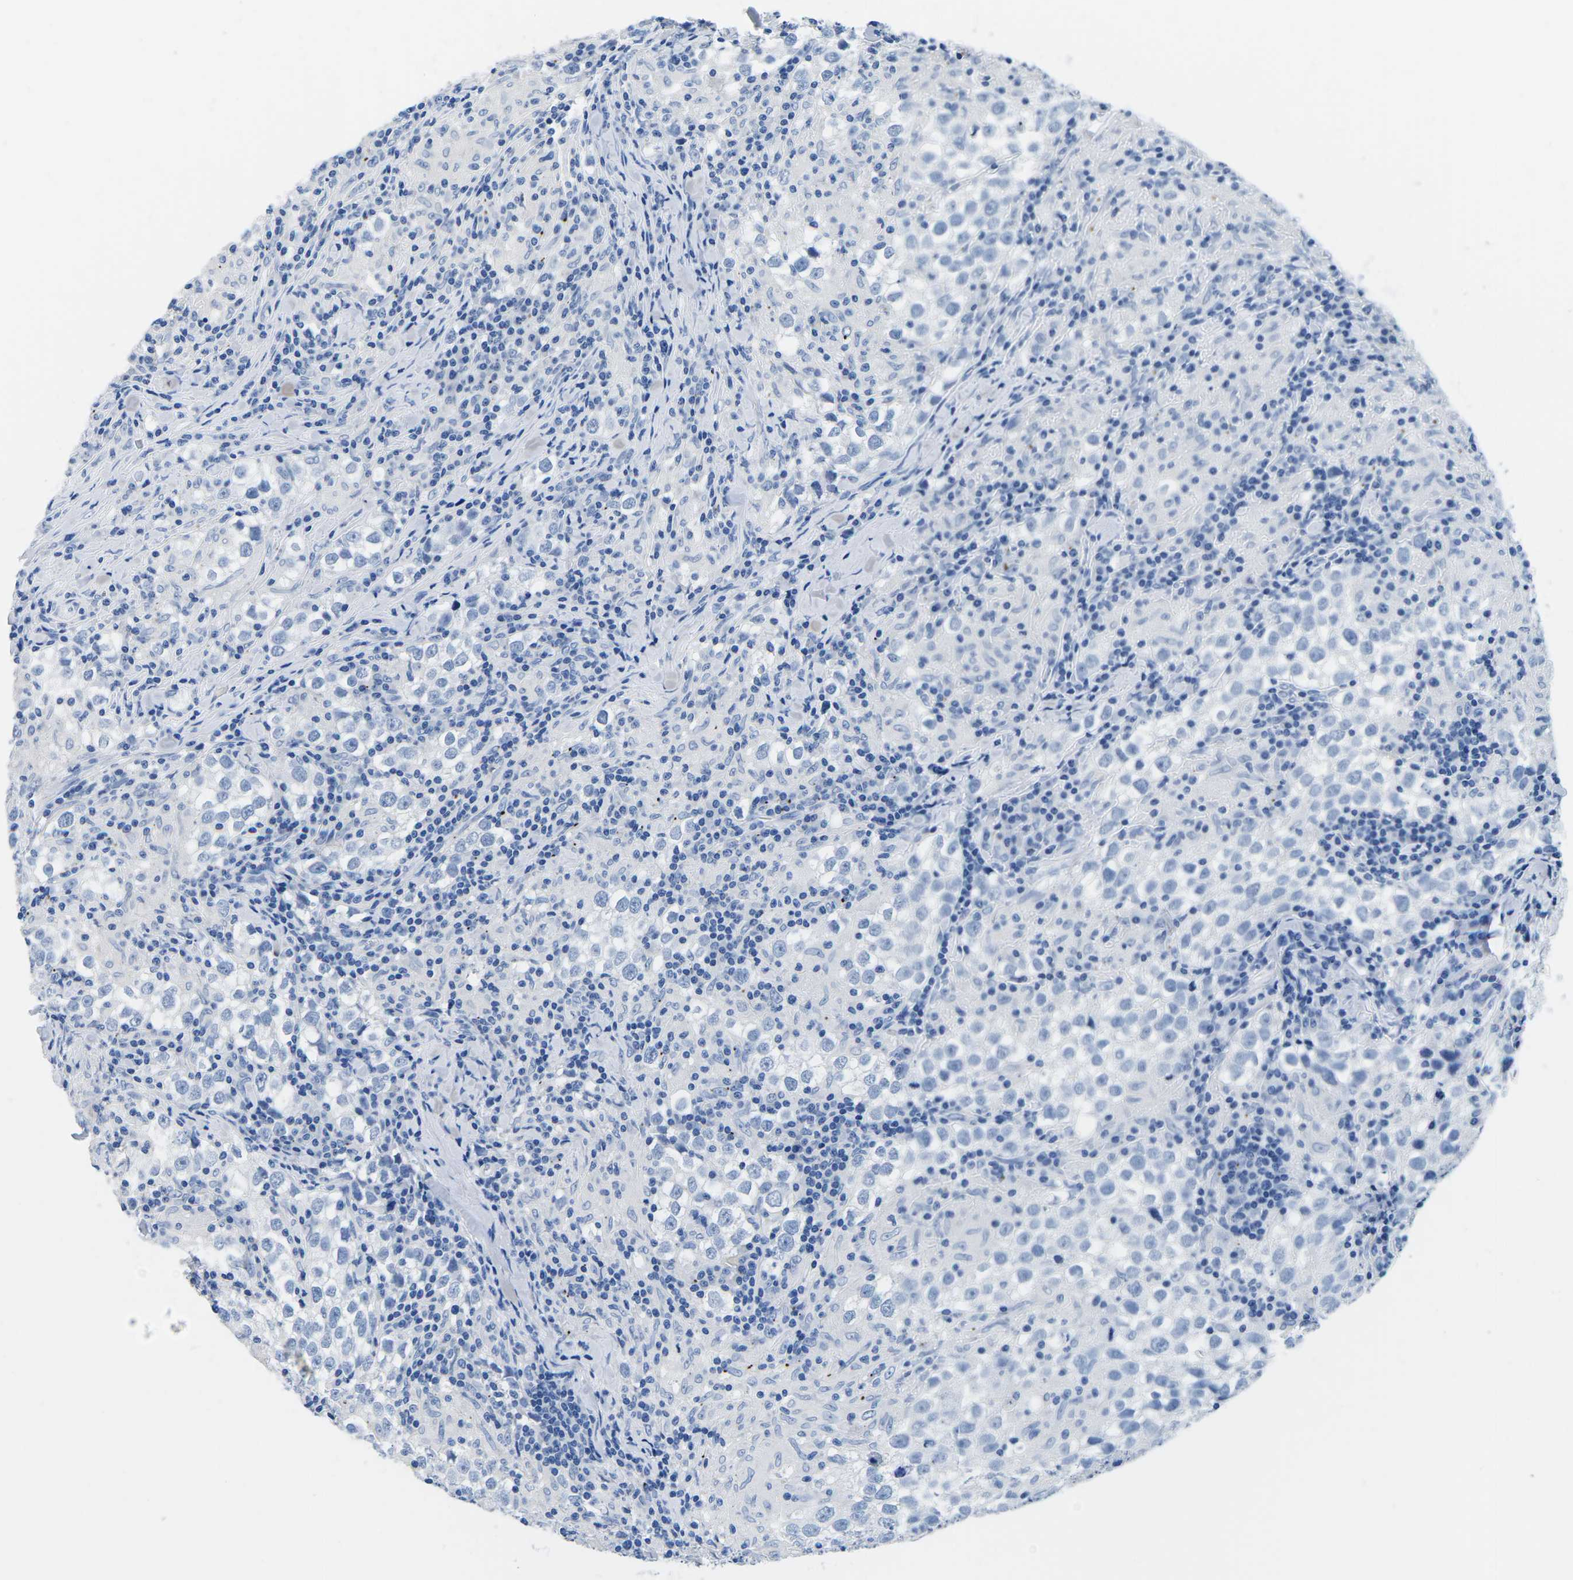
{"staining": {"intensity": "negative", "quantity": "none", "location": "none"}, "tissue": "testis cancer", "cell_type": "Tumor cells", "image_type": "cancer", "snomed": [{"axis": "morphology", "description": "Seminoma, NOS"}, {"axis": "morphology", "description": "Carcinoma, Embryonal, NOS"}, {"axis": "topography", "description": "Testis"}], "caption": "Testis seminoma was stained to show a protein in brown. There is no significant staining in tumor cells. (DAB immunohistochemistry visualized using brightfield microscopy, high magnification).", "gene": "CYP1A2", "patient": {"sex": "male", "age": 36}}